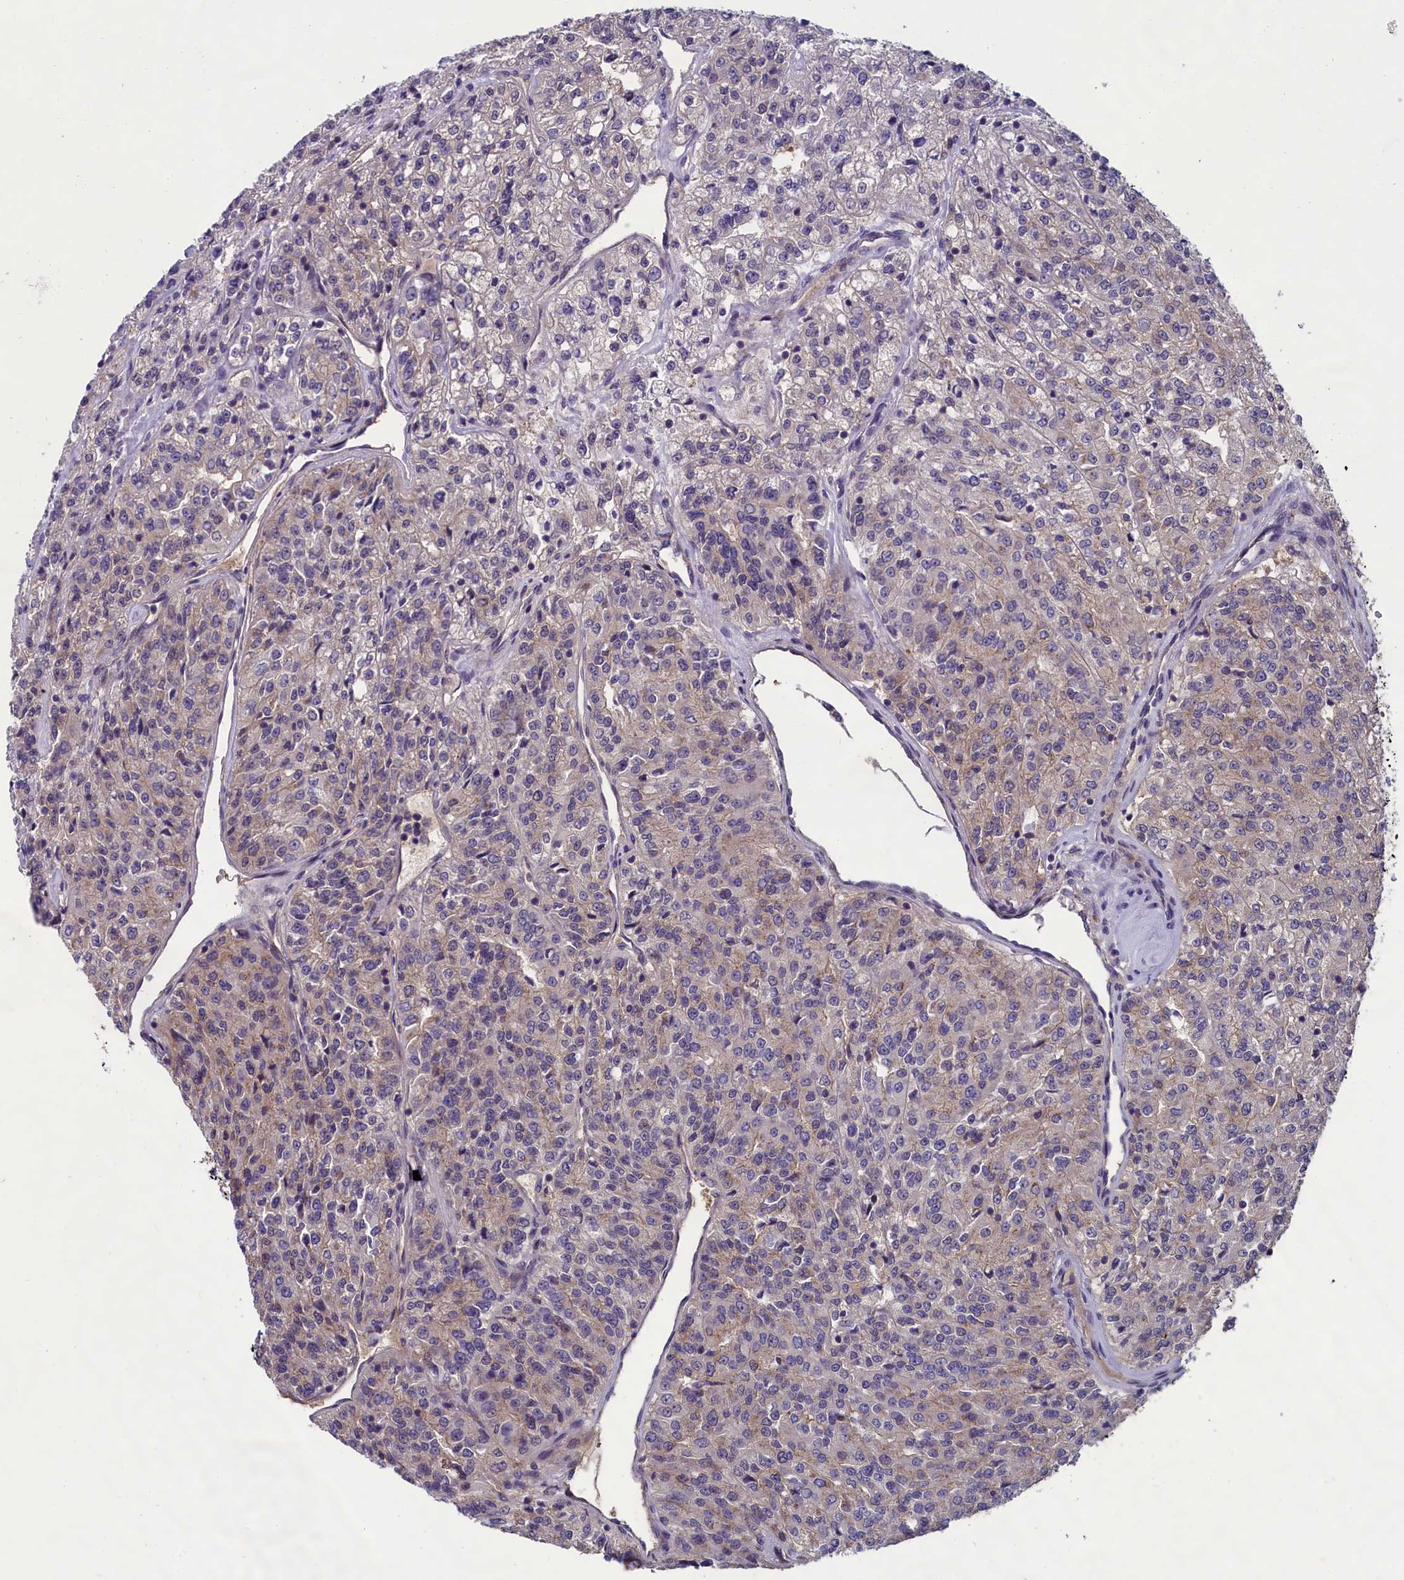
{"staining": {"intensity": "weak", "quantity": "25%-75%", "location": "cytoplasmic/membranous"}, "tissue": "renal cancer", "cell_type": "Tumor cells", "image_type": "cancer", "snomed": [{"axis": "morphology", "description": "Adenocarcinoma, NOS"}, {"axis": "topography", "description": "Kidney"}], "caption": "Renal cancer stained for a protein displays weak cytoplasmic/membranous positivity in tumor cells.", "gene": "ABCC8", "patient": {"sex": "female", "age": 63}}